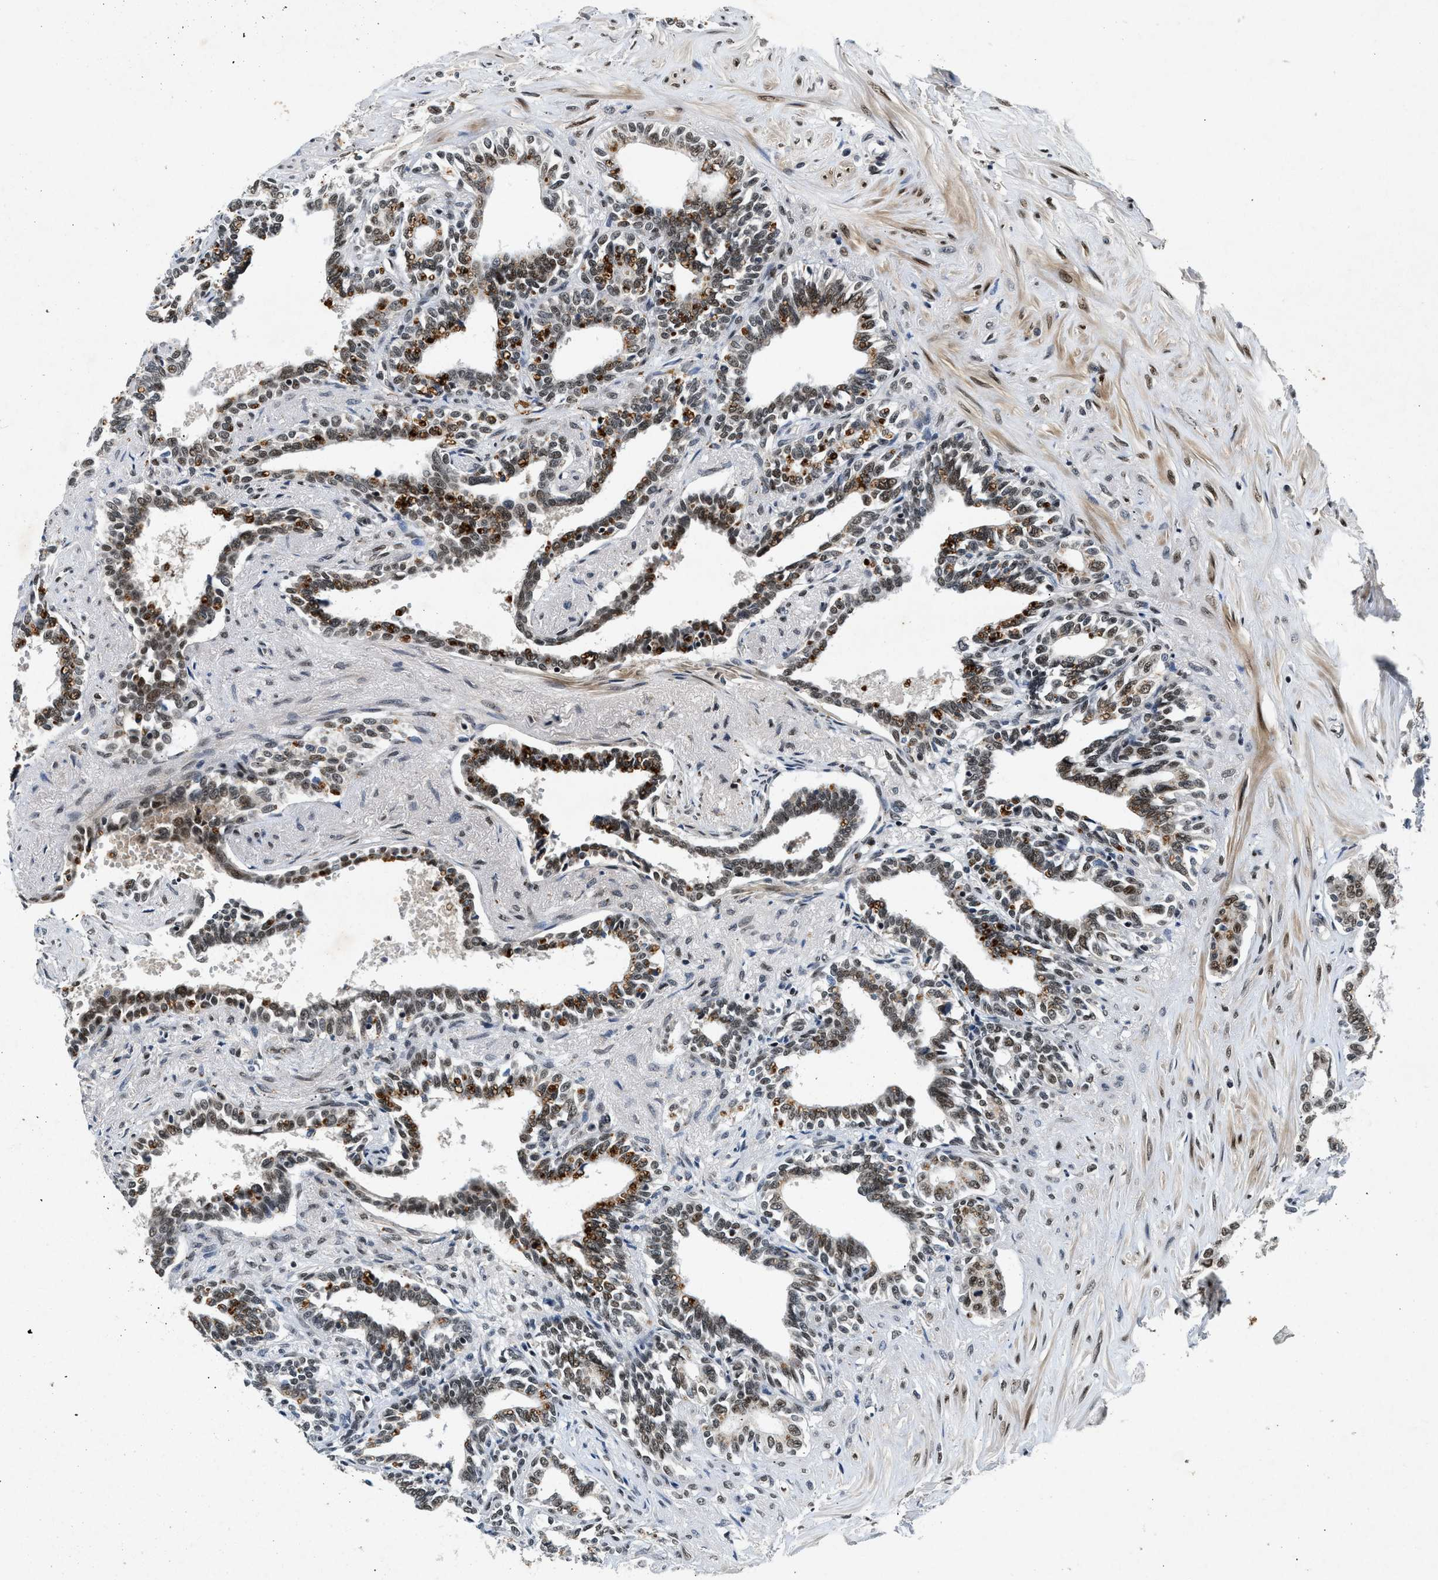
{"staining": {"intensity": "moderate", "quantity": ">75%", "location": "cytoplasmic/membranous,nuclear"}, "tissue": "seminal vesicle", "cell_type": "Glandular cells", "image_type": "normal", "snomed": [{"axis": "morphology", "description": "Normal tissue, NOS"}, {"axis": "morphology", "description": "Adenocarcinoma, High grade"}, {"axis": "topography", "description": "Prostate"}, {"axis": "topography", "description": "Seminal veicle"}], "caption": "A medium amount of moderate cytoplasmic/membranous,nuclear positivity is identified in about >75% of glandular cells in unremarkable seminal vesicle.", "gene": "NCOA1", "patient": {"sex": "male", "age": 55}}